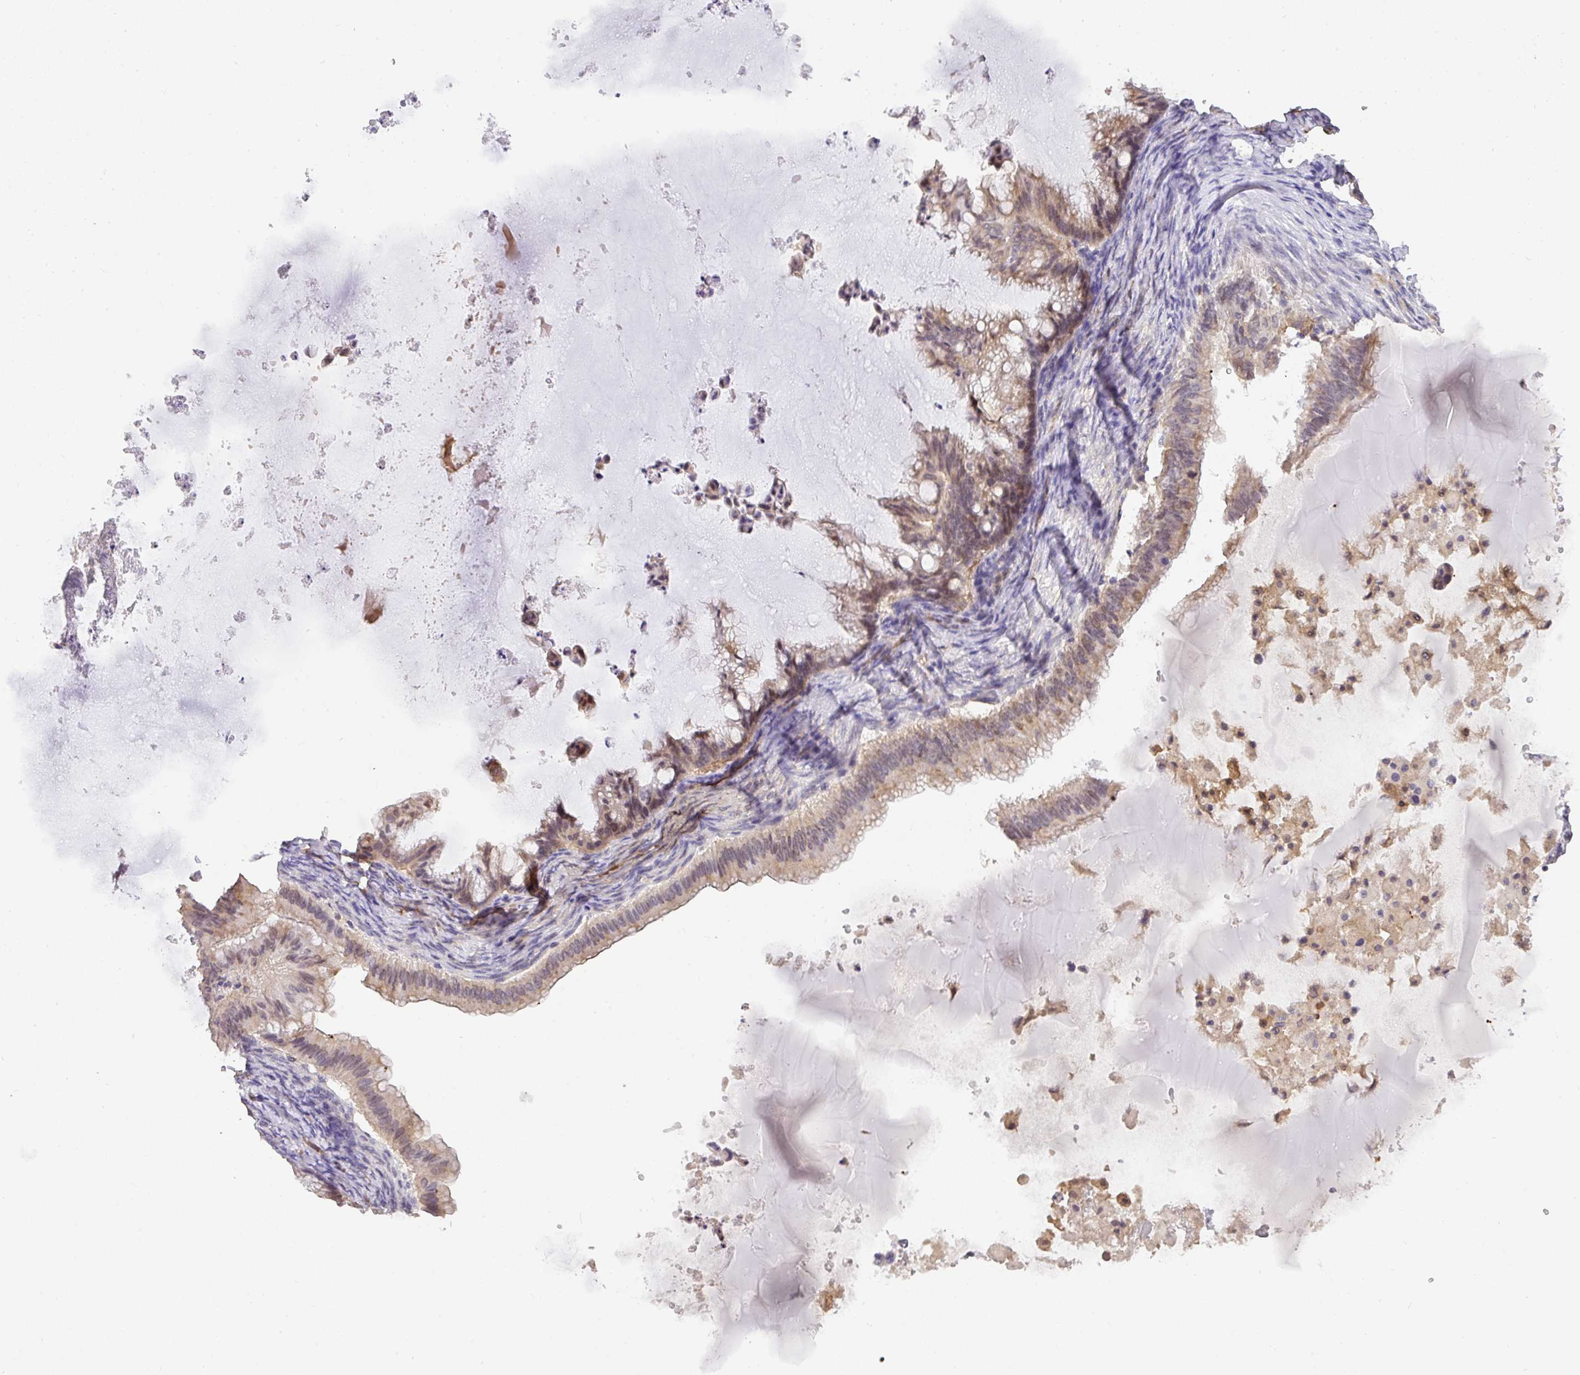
{"staining": {"intensity": "weak", "quantity": "25%-75%", "location": "cytoplasmic/membranous"}, "tissue": "ovarian cancer", "cell_type": "Tumor cells", "image_type": "cancer", "snomed": [{"axis": "morphology", "description": "Cystadenocarcinoma, mucinous, NOS"}, {"axis": "topography", "description": "Ovary"}], "caption": "DAB immunohistochemical staining of ovarian cancer displays weak cytoplasmic/membranous protein expression in about 25%-75% of tumor cells.", "gene": "GCNT7", "patient": {"sex": "female", "age": 71}}